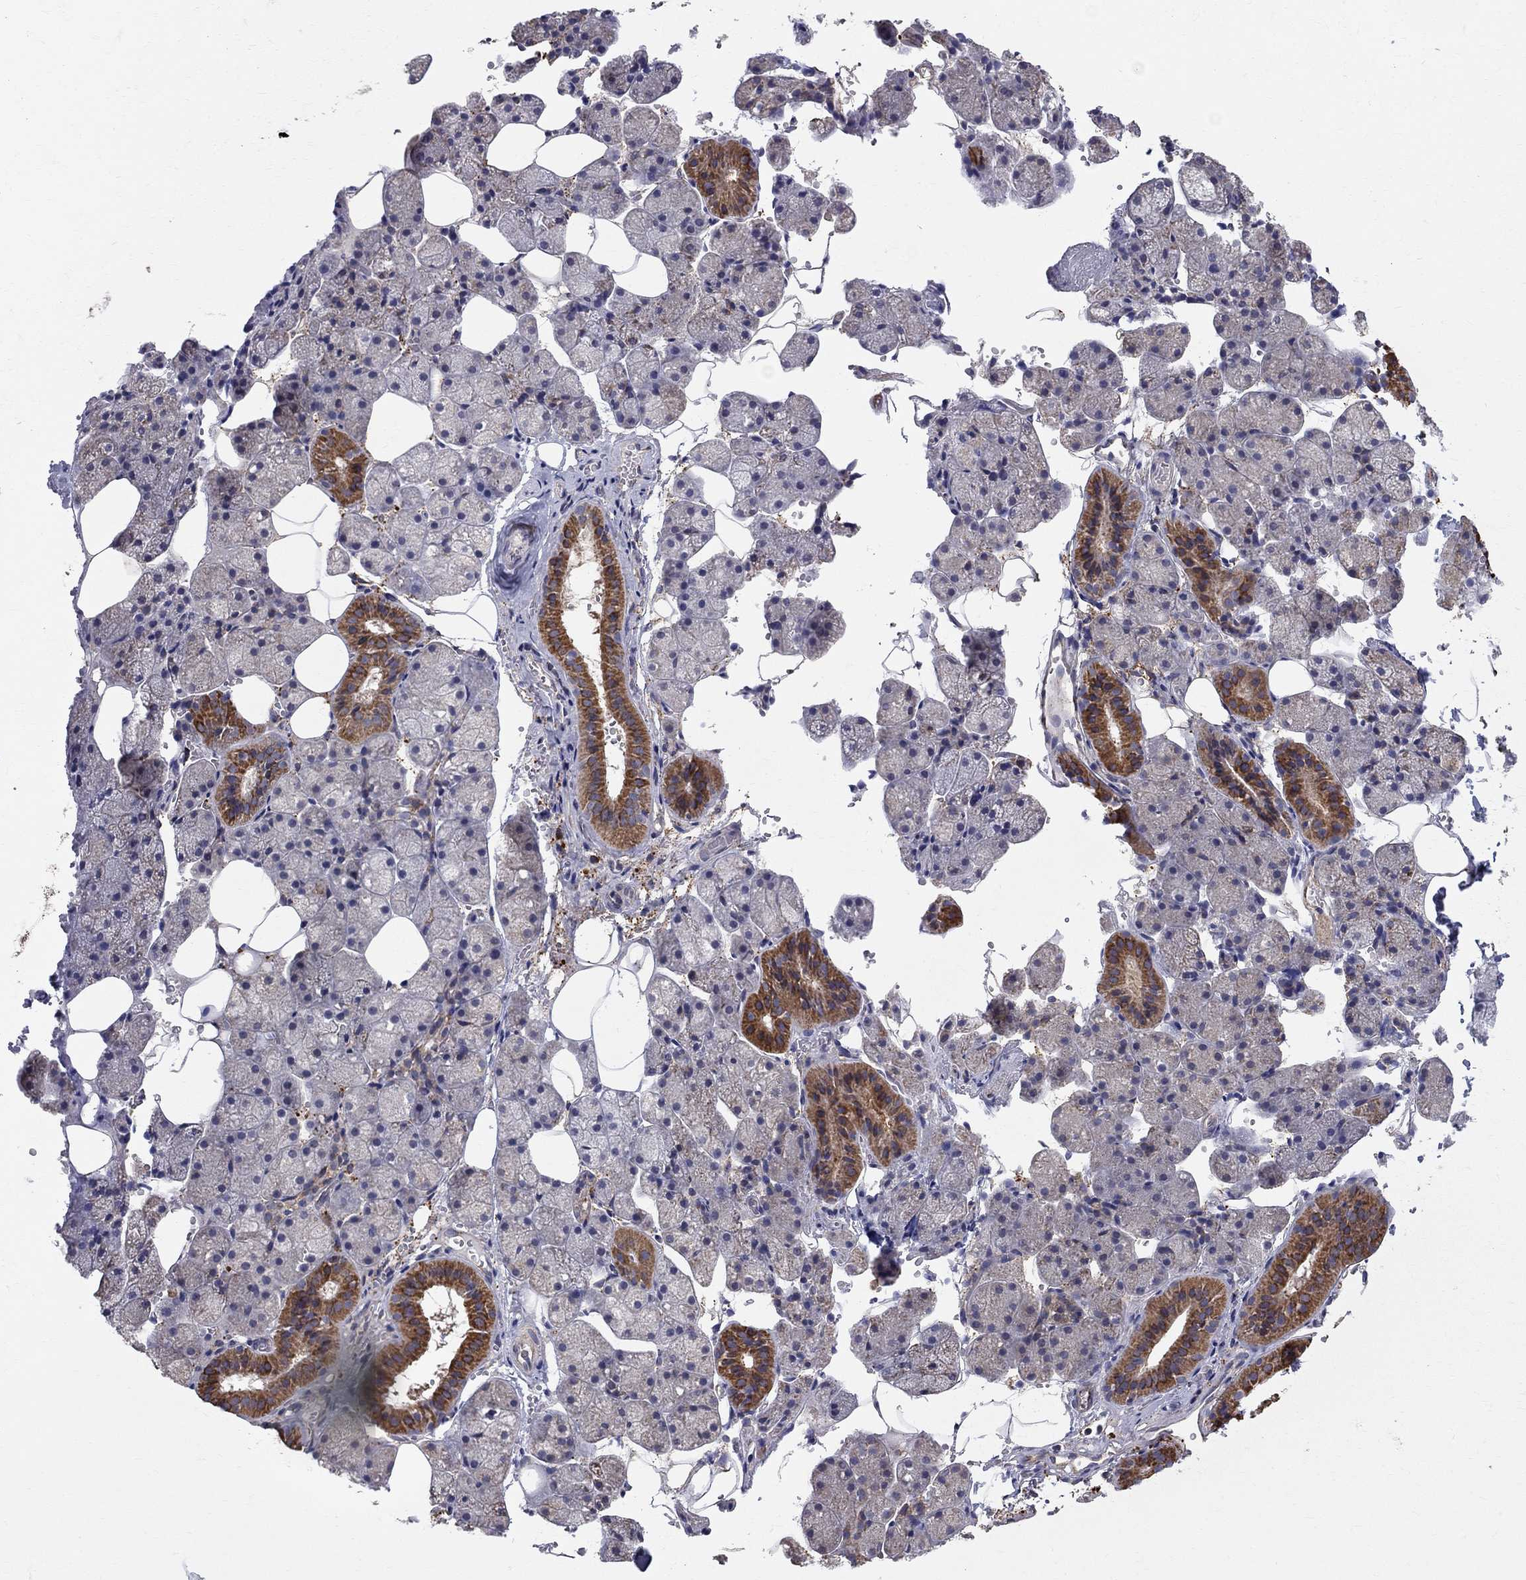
{"staining": {"intensity": "strong", "quantity": "25%-75%", "location": "cytoplasmic/membranous"}, "tissue": "salivary gland", "cell_type": "Glandular cells", "image_type": "normal", "snomed": [{"axis": "morphology", "description": "Normal tissue, NOS"}, {"axis": "topography", "description": "Salivary gland"}], "caption": "A high amount of strong cytoplasmic/membranous expression is identified in approximately 25%-75% of glandular cells in unremarkable salivary gland.", "gene": "PRDX4", "patient": {"sex": "male", "age": 38}}